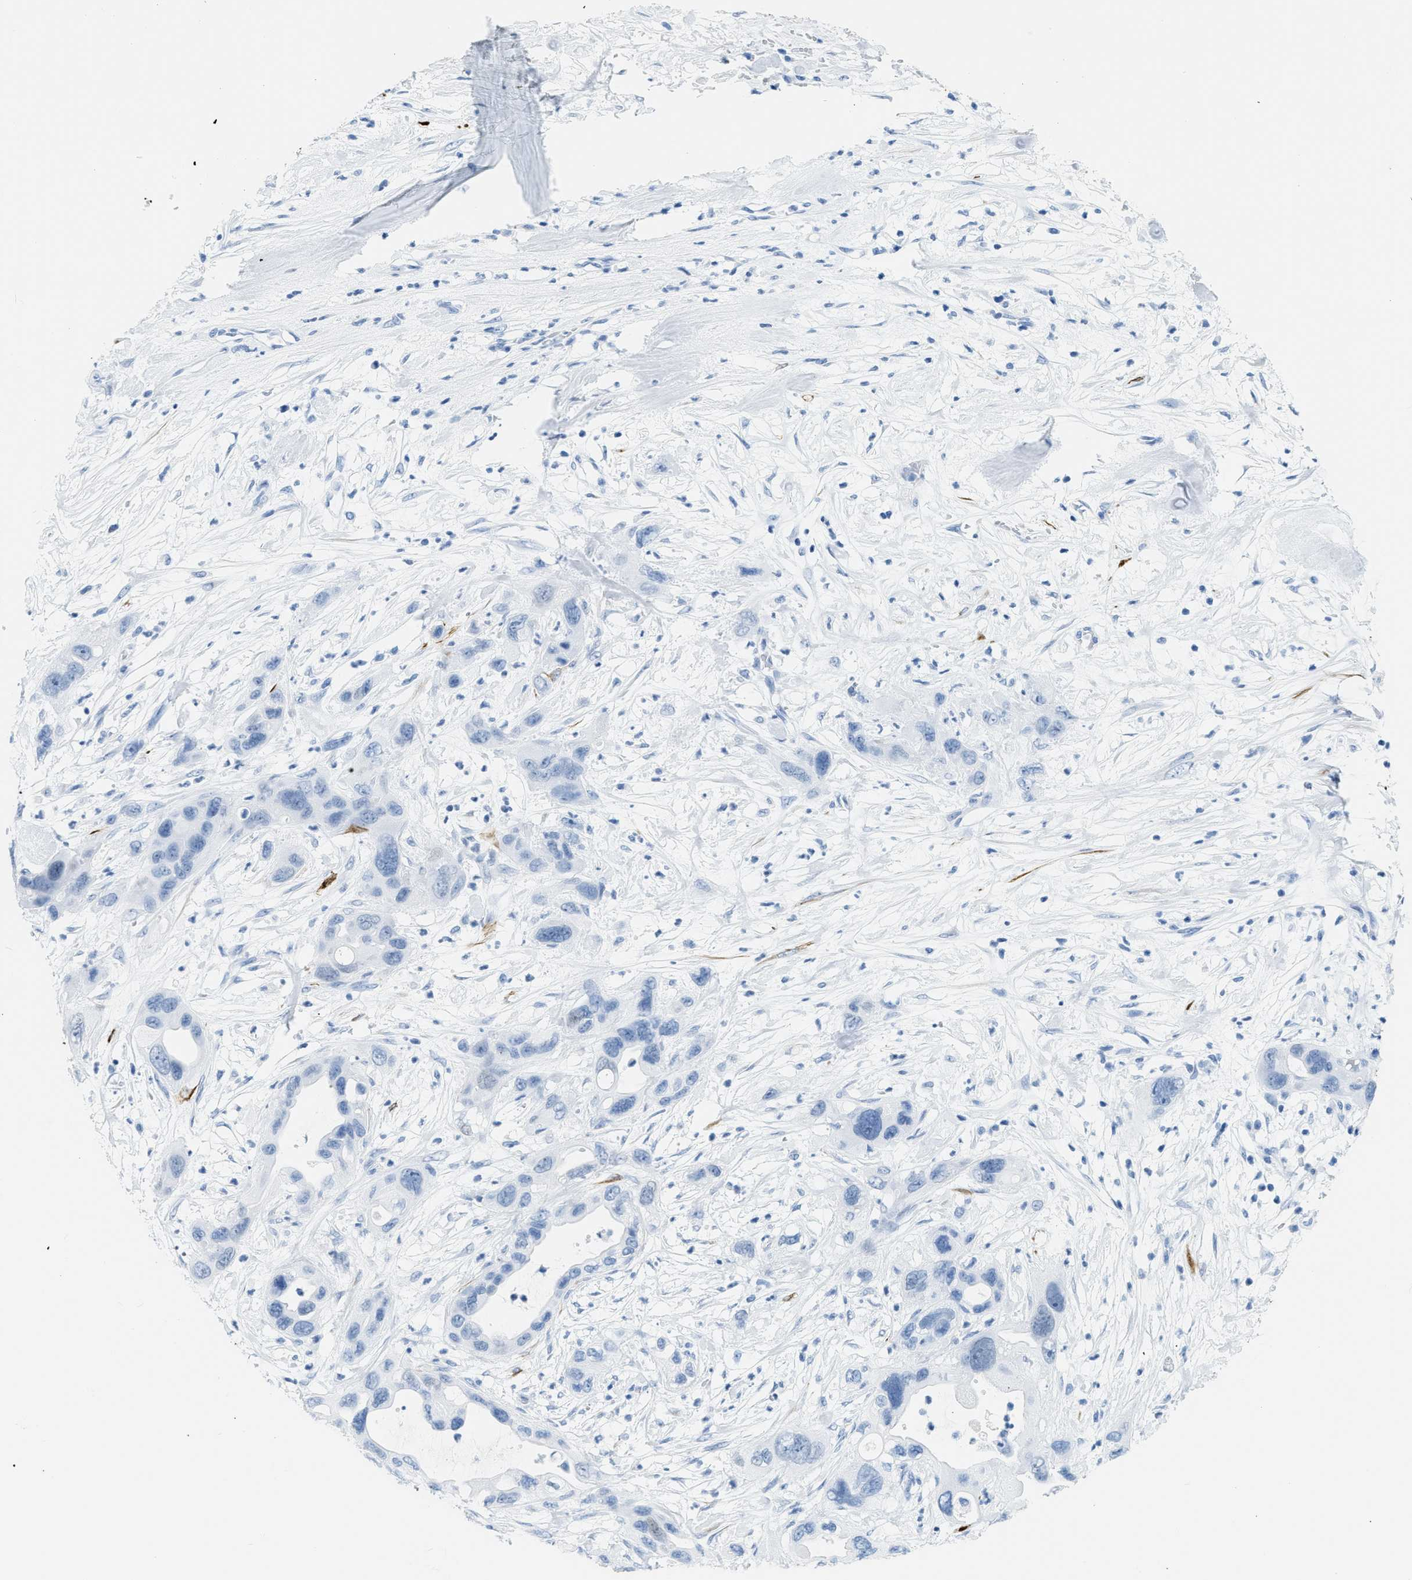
{"staining": {"intensity": "negative", "quantity": "none", "location": "none"}, "tissue": "pancreatic cancer", "cell_type": "Tumor cells", "image_type": "cancer", "snomed": [{"axis": "morphology", "description": "Adenocarcinoma, NOS"}, {"axis": "topography", "description": "Pancreas"}], "caption": "Protein analysis of adenocarcinoma (pancreatic) shows no significant positivity in tumor cells.", "gene": "DES", "patient": {"sex": "female", "age": 71}}